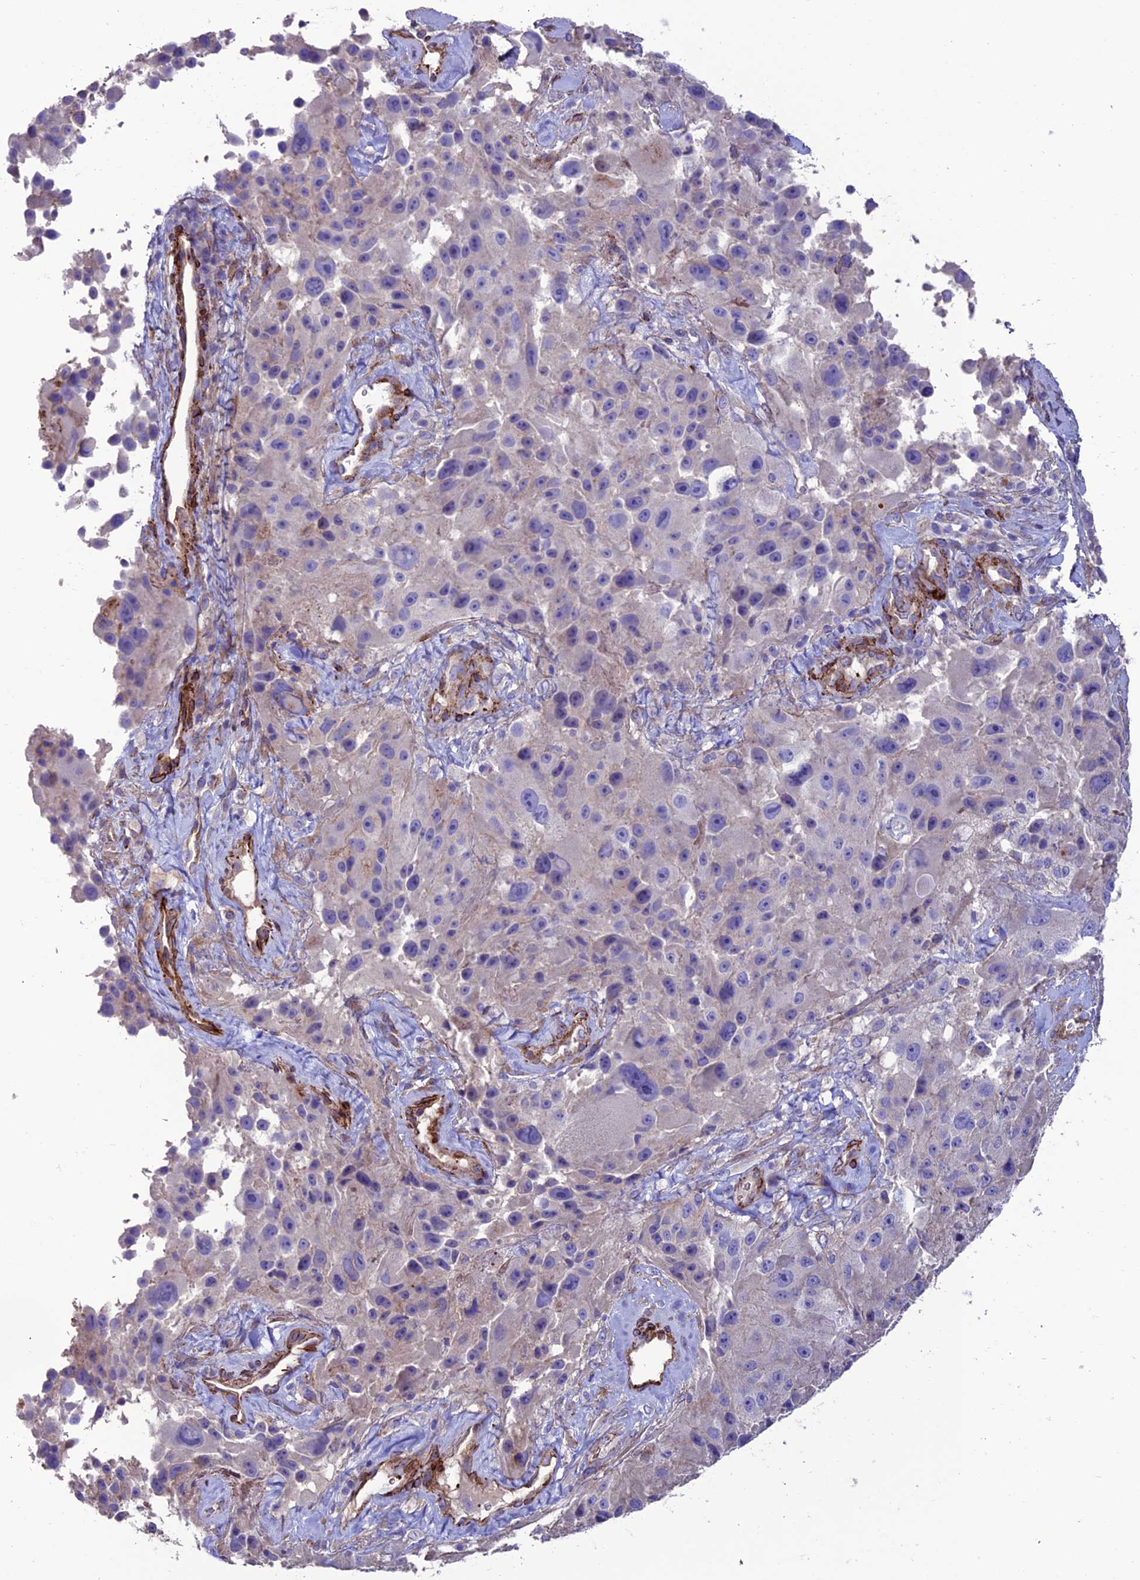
{"staining": {"intensity": "negative", "quantity": "none", "location": "none"}, "tissue": "melanoma", "cell_type": "Tumor cells", "image_type": "cancer", "snomed": [{"axis": "morphology", "description": "Malignant melanoma, Metastatic site"}, {"axis": "topography", "description": "Lymph node"}], "caption": "Melanoma stained for a protein using immunohistochemistry (IHC) shows no expression tumor cells.", "gene": "REX1BD", "patient": {"sex": "male", "age": 62}}